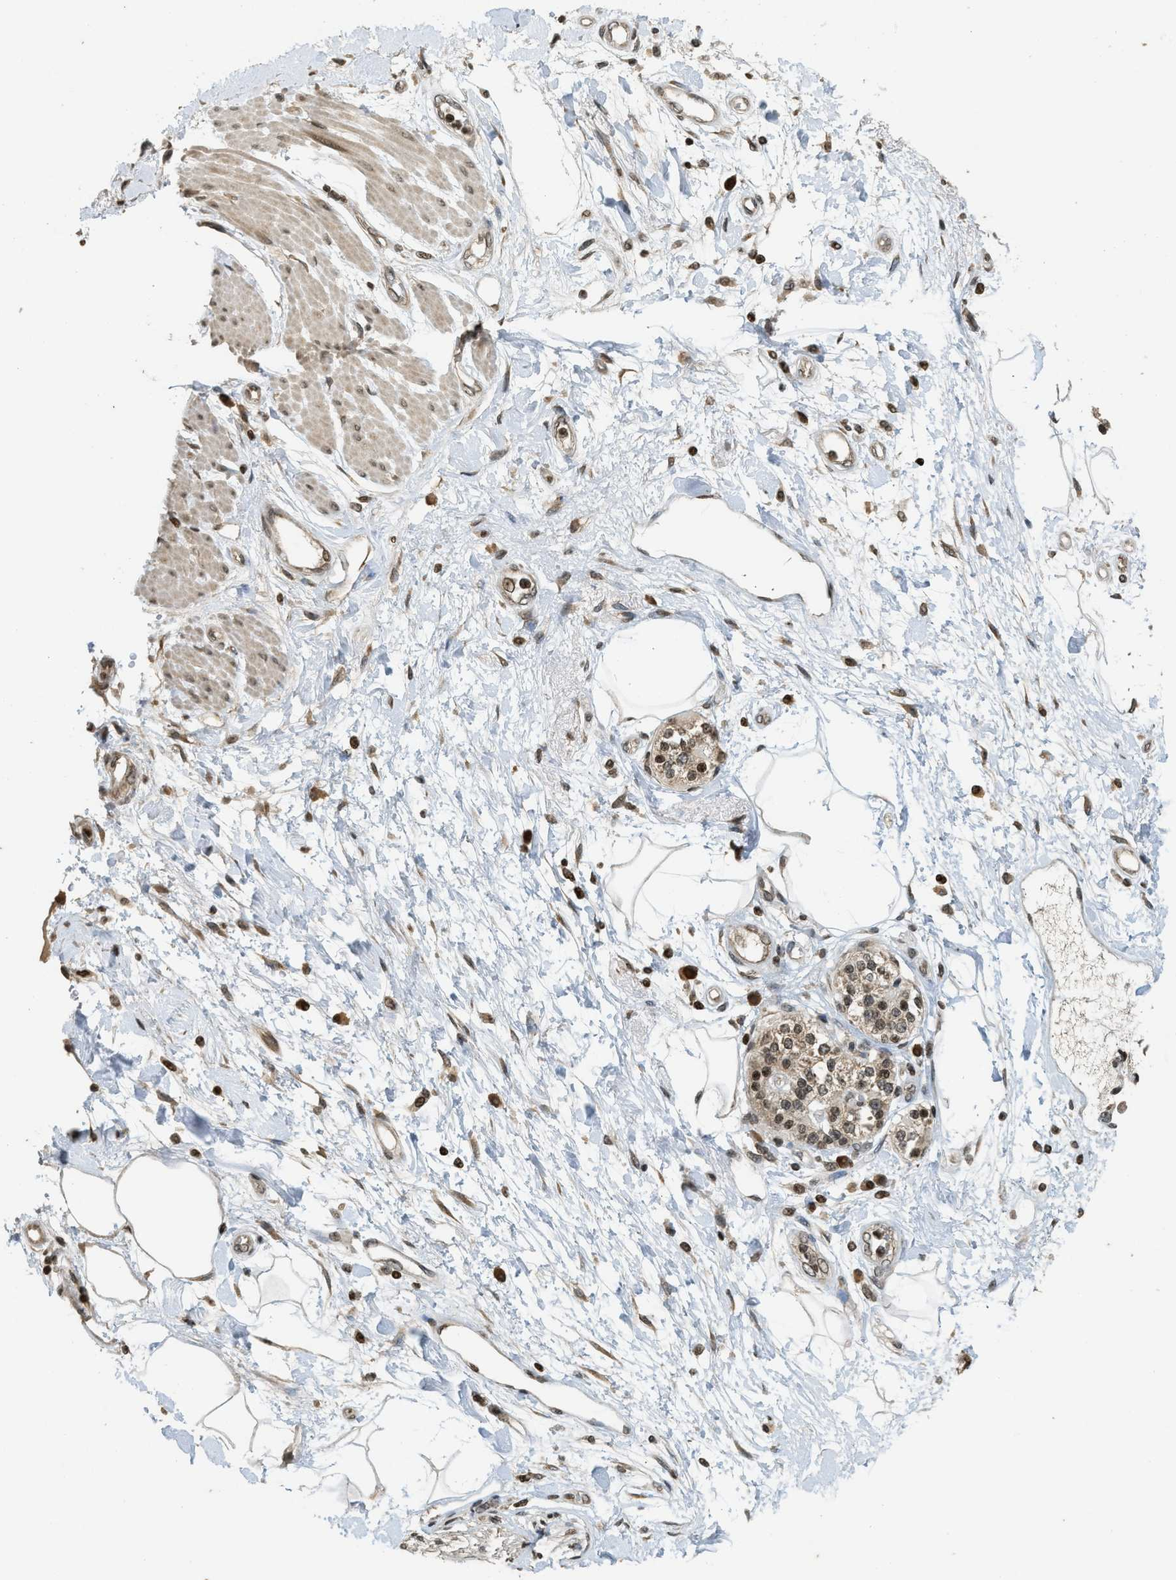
{"staining": {"intensity": "moderate", "quantity": "25%-75%", "location": "nuclear"}, "tissue": "adipose tissue", "cell_type": "Adipocytes", "image_type": "normal", "snomed": [{"axis": "morphology", "description": "Normal tissue, NOS"}, {"axis": "morphology", "description": "Adenocarcinoma, NOS"}, {"axis": "topography", "description": "Duodenum"}, {"axis": "topography", "description": "Peripheral nerve tissue"}], "caption": "Brown immunohistochemical staining in normal adipose tissue demonstrates moderate nuclear positivity in approximately 25%-75% of adipocytes. (DAB (3,3'-diaminobenzidine) IHC, brown staining for protein, blue staining for nuclei).", "gene": "SIAH1", "patient": {"sex": "female", "age": 60}}